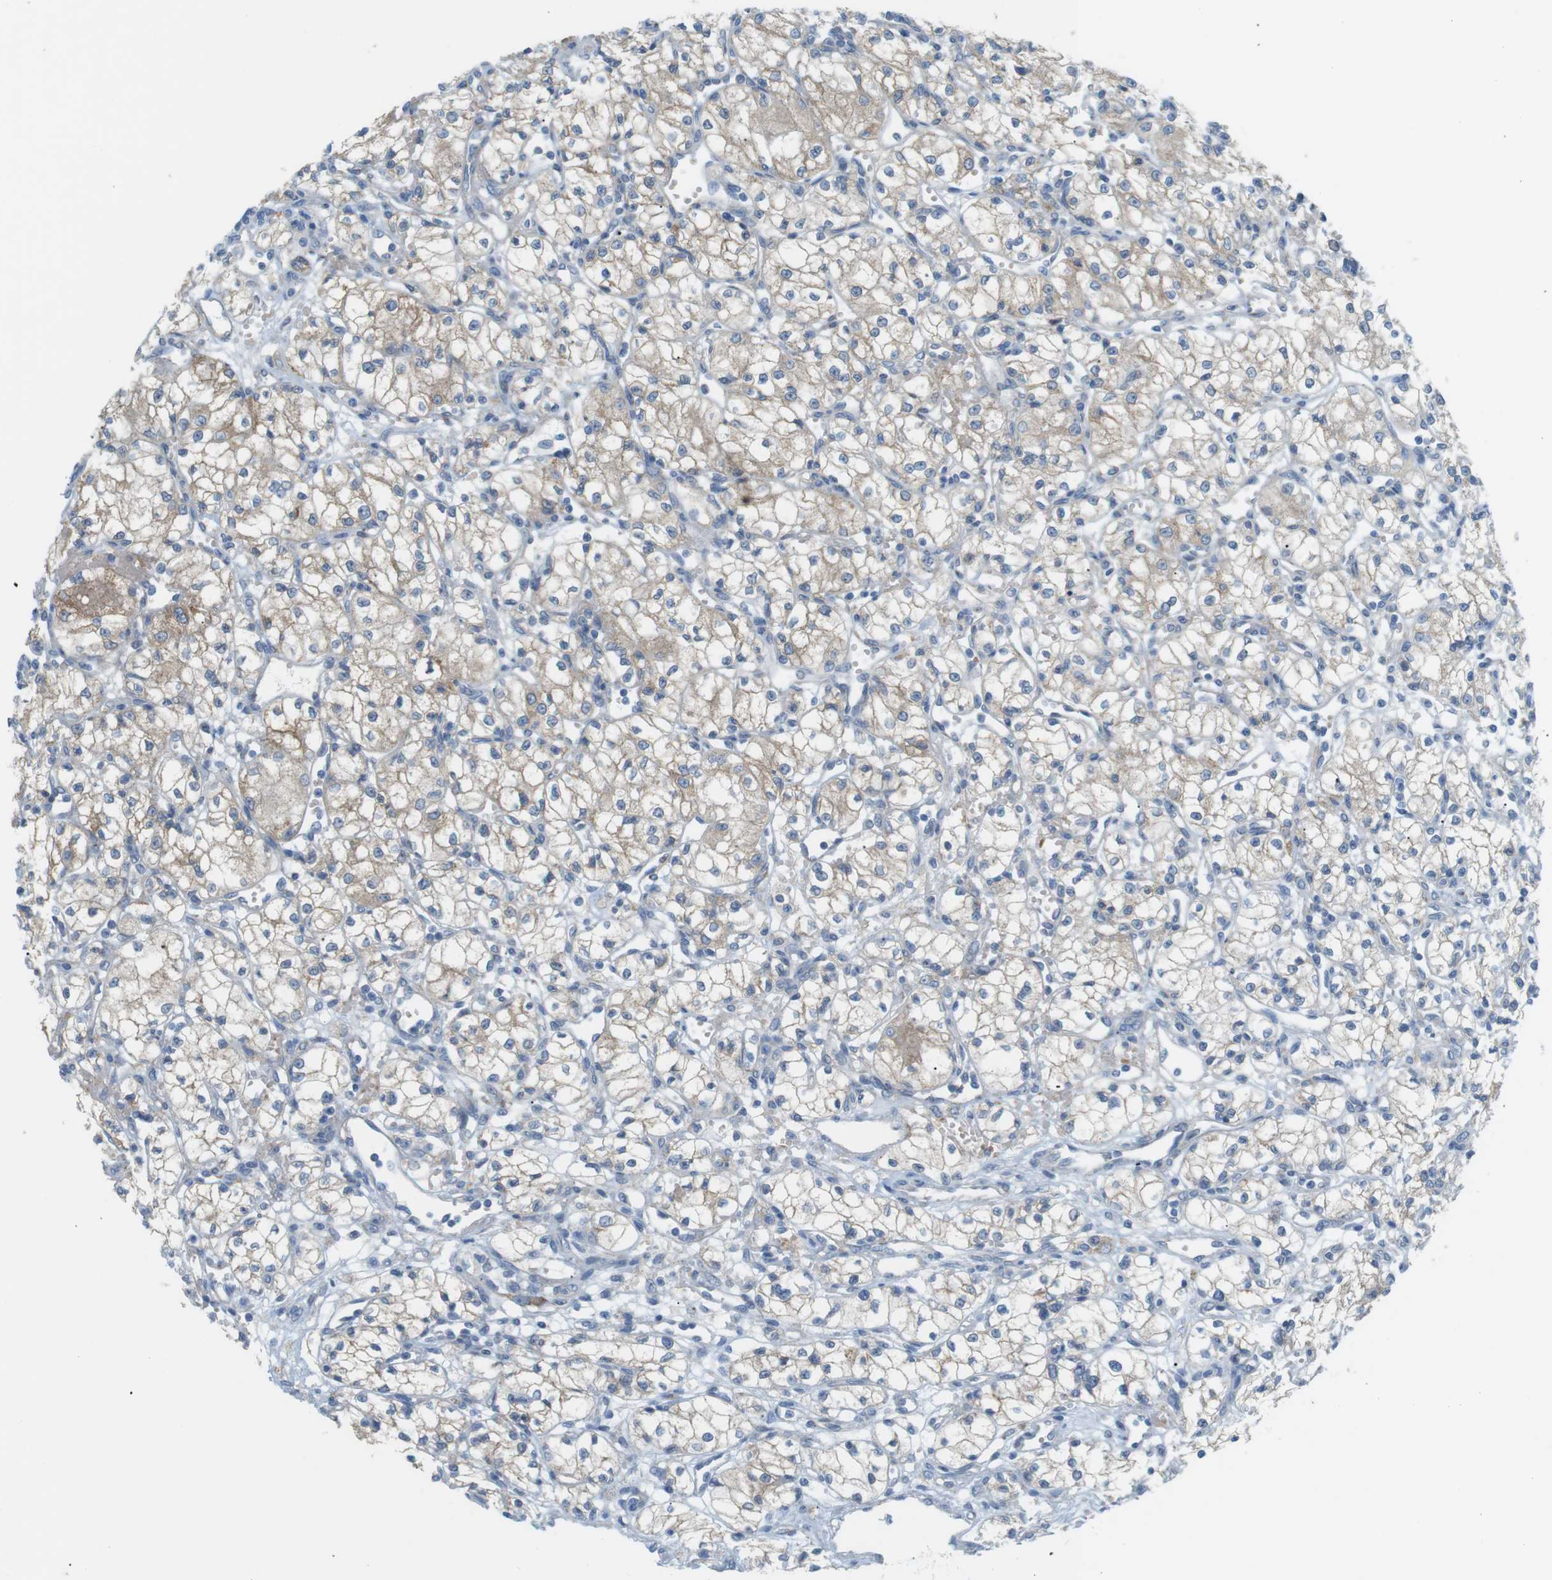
{"staining": {"intensity": "moderate", "quantity": "25%-75%", "location": "cytoplasmic/membranous"}, "tissue": "renal cancer", "cell_type": "Tumor cells", "image_type": "cancer", "snomed": [{"axis": "morphology", "description": "Normal tissue, NOS"}, {"axis": "morphology", "description": "Adenocarcinoma, NOS"}, {"axis": "topography", "description": "Kidney"}], "caption": "The histopathology image exhibits a brown stain indicating the presence of a protein in the cytoplasmic/membranous of tumor cells in renal adenocarcinoma.", "gene": "VAMP1", "patient": {"sex": "male", "age": 59}}